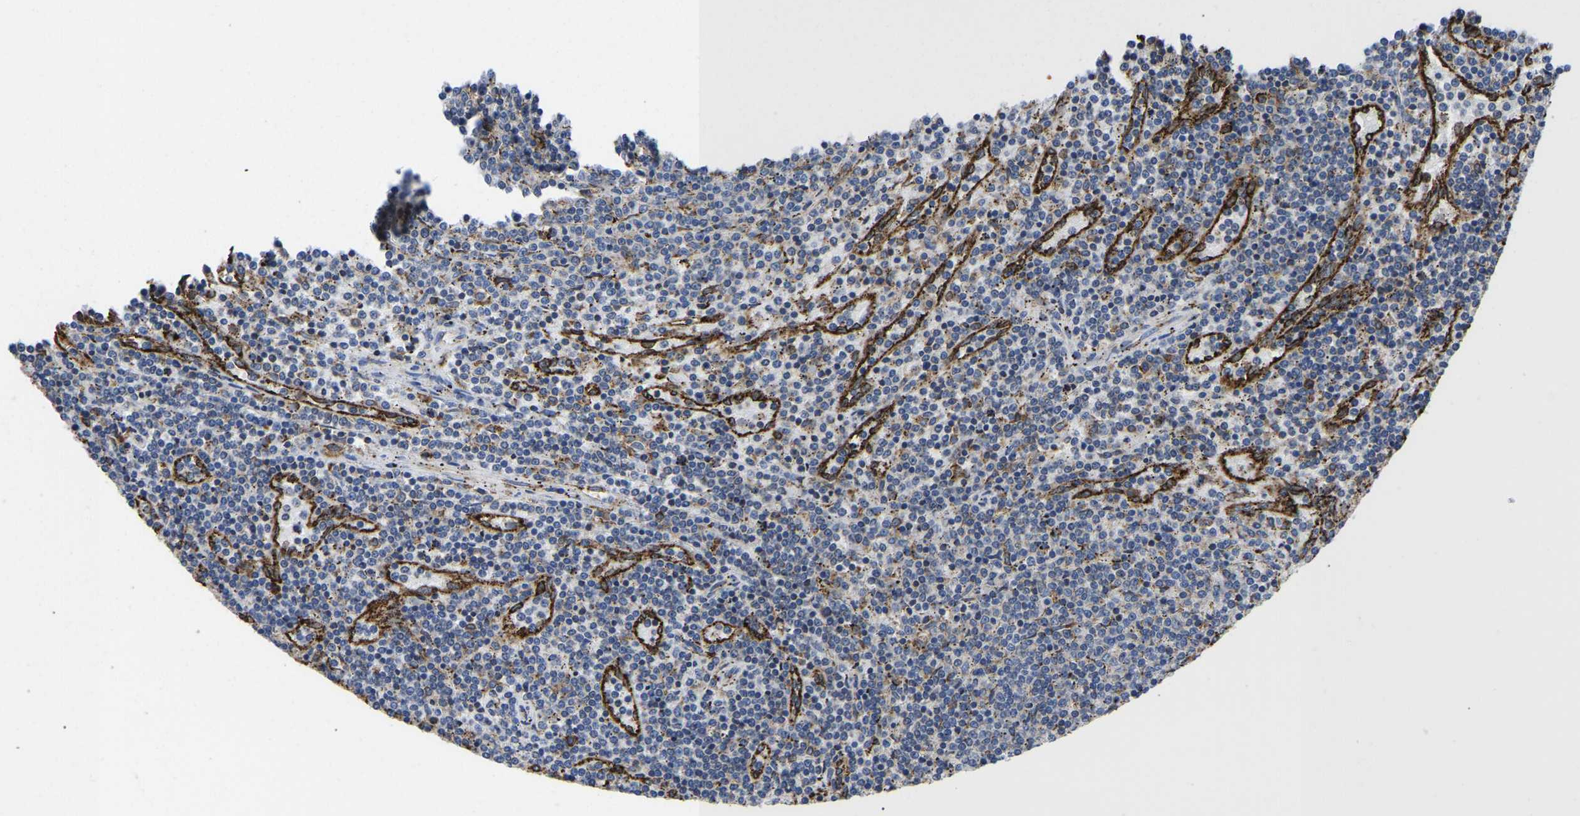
{"staining": {"intensity": "negative", "quantity": "none", "location": "none"}, "tissue": "lymphoma", "cell_type": "Tumor cells", "image_type": "cancer", "snomed": [{"axis": "morphology", "description": "Malignant lymphoma, non-Hodgkin's type, Low grade"}, {"axis": "topography", "description": "Spleen"}], "caption": "Human lymphoma stained for a protein using immunohistochemistry reveals no staining in tumor cells.", "gene": "P4HB", "patient": {"sex": "female", "age": 50}}